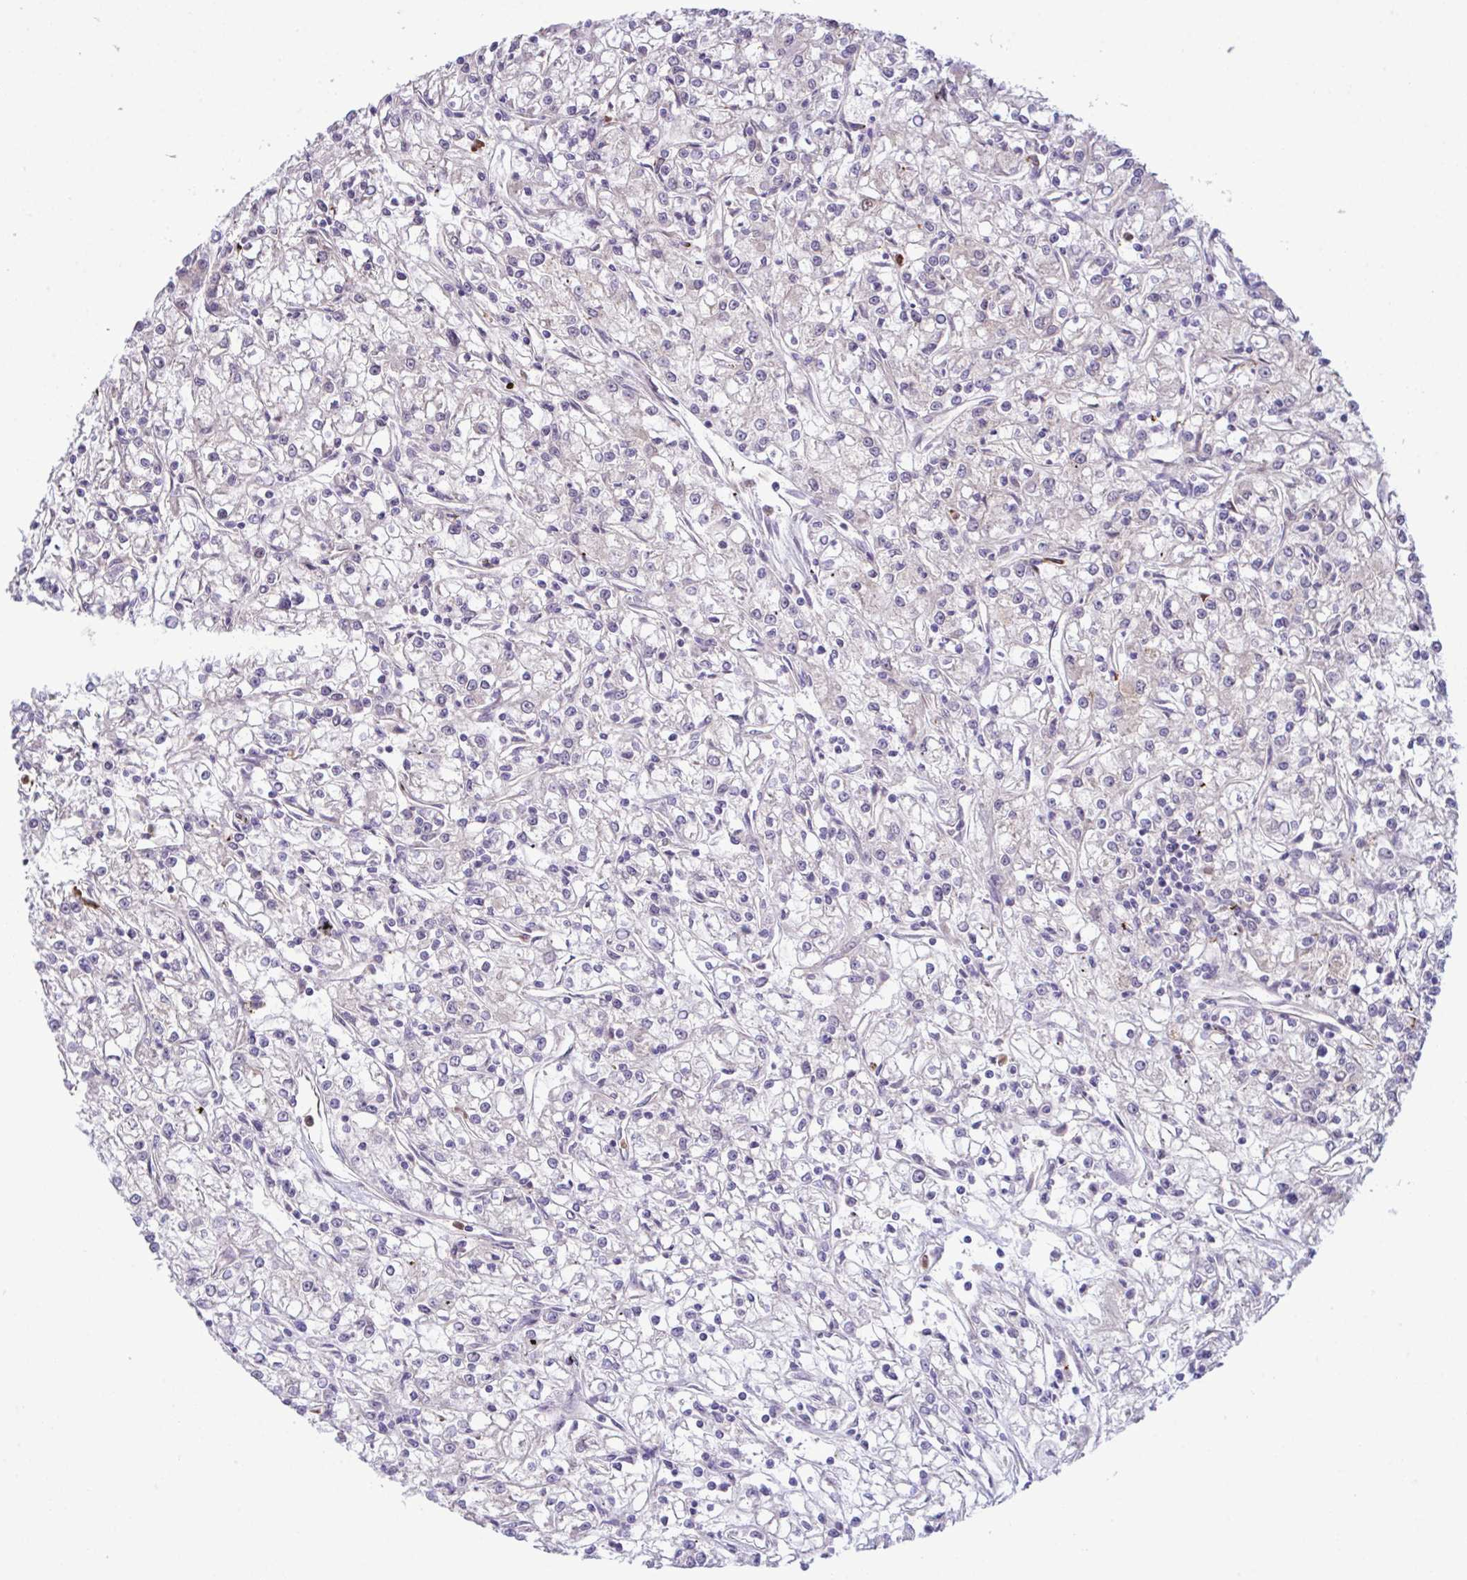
{"staining": {"intensity": "negative", "quantity": "none", "location": "none"}, "tissue": "renal cancer", "cell_type": "Tumor cells", "image_type": "cancer", "snomed": [{"axis": "morphology", "description": "Adenocarcinoma, NOS"}, {"axis": "topography", "description": "Kidney"}], "caption": "This is an IHC photomicrograph of renal adenocarcinoma. There is no positivity in tumor cells.", "gene": "CMPK1", "patient": {"sex": "female", "age": 59}}